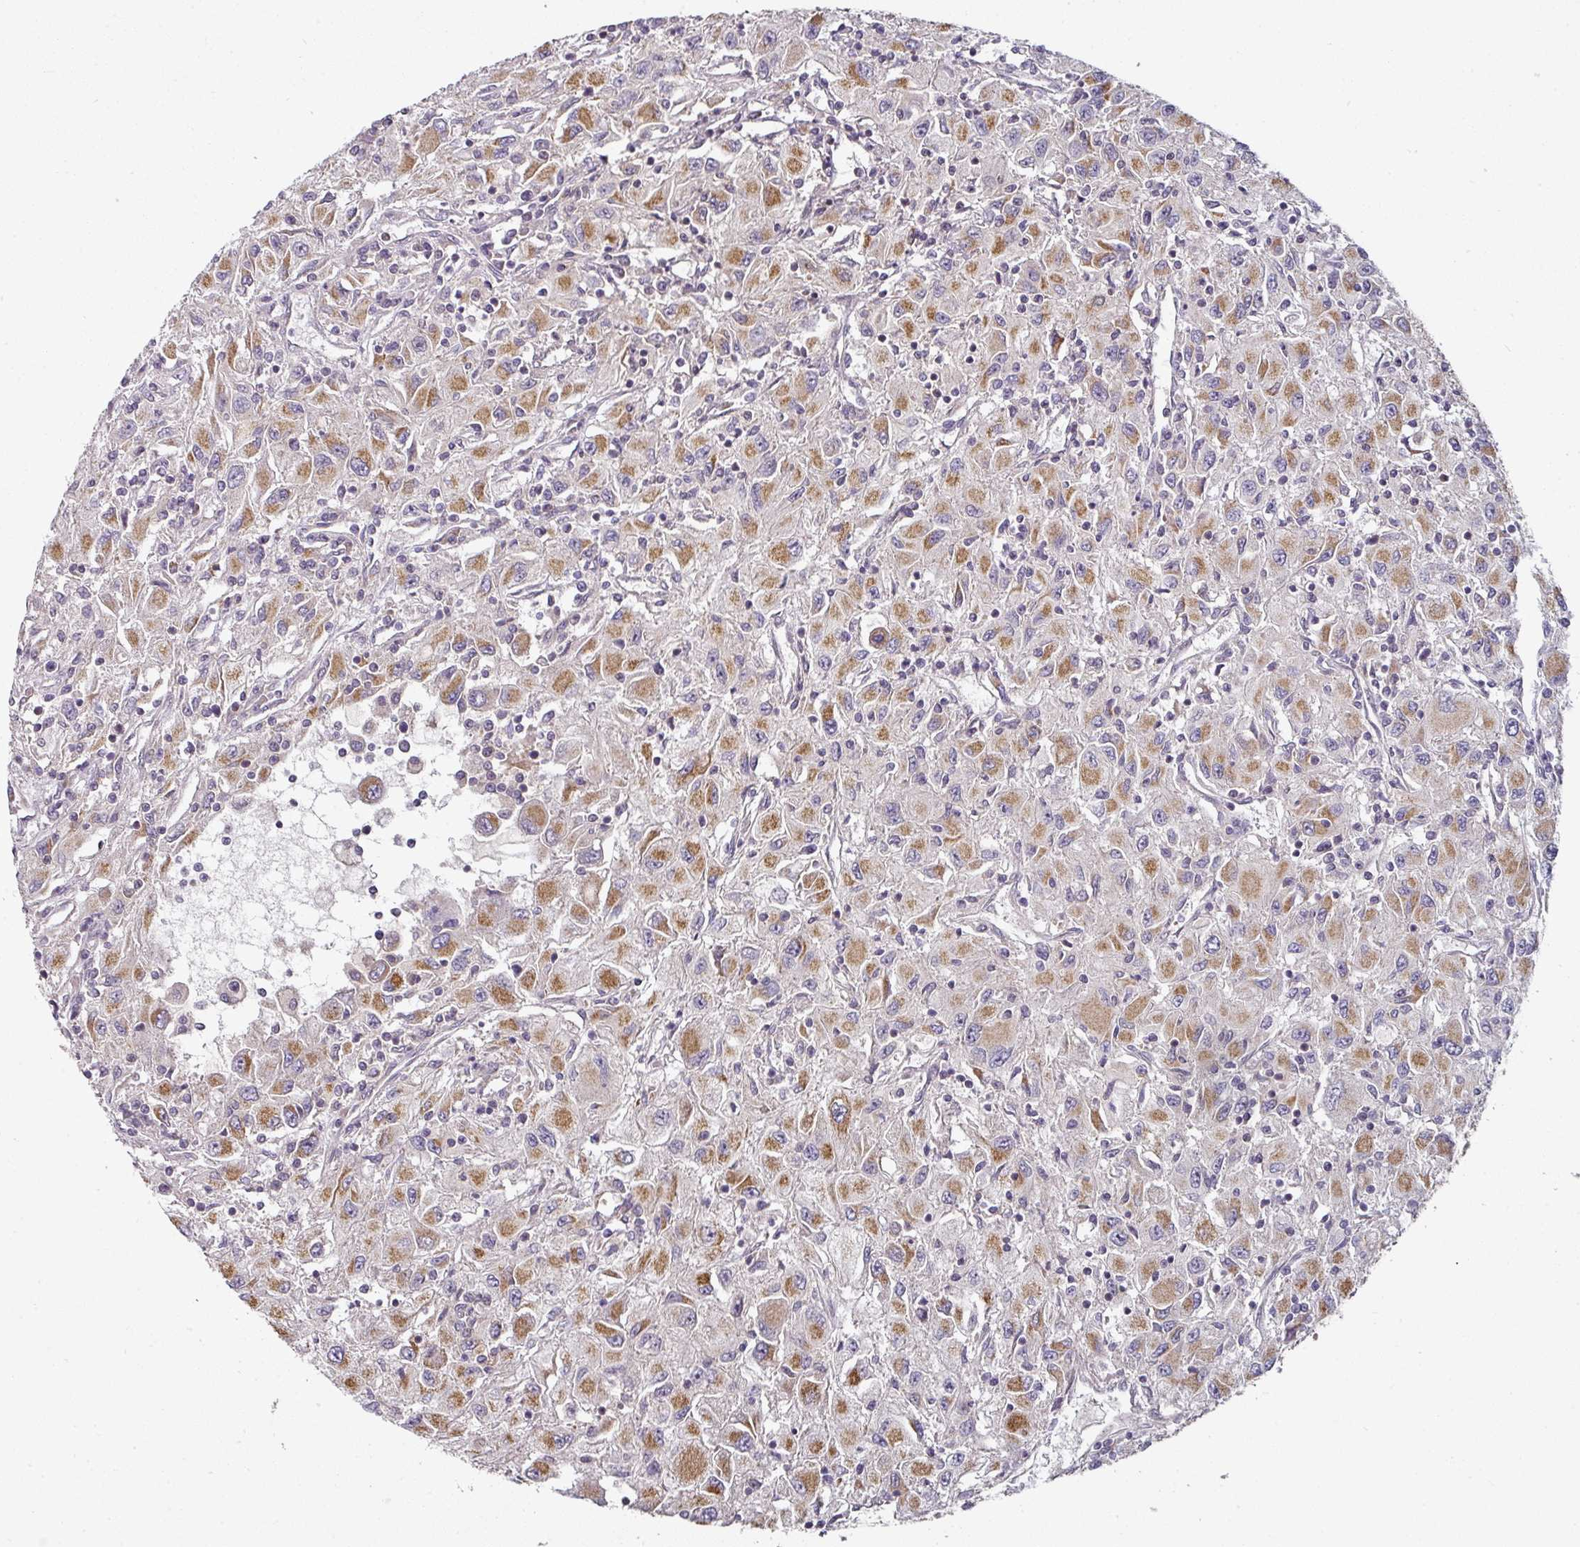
{"staining": {"intensity": "moderate", "quantity": "25%-75%", "location": "cytoplasmic/membranous"}, "tissue": "renal cancer", "cell_type": "Tumor cells", "image_type": "cancer", "snomed": [{"axis": "morphology", "description": "Adenocarcinoma, NOS"}, {"axis": "topography", "description": "Kidney"}], "caption": "Human renal adenocarcinoma stained with a protein marker displays moderate staining in tumor cells.", "gene": "MAP2K2", "patient": {"sex": "female", "age": 67}}